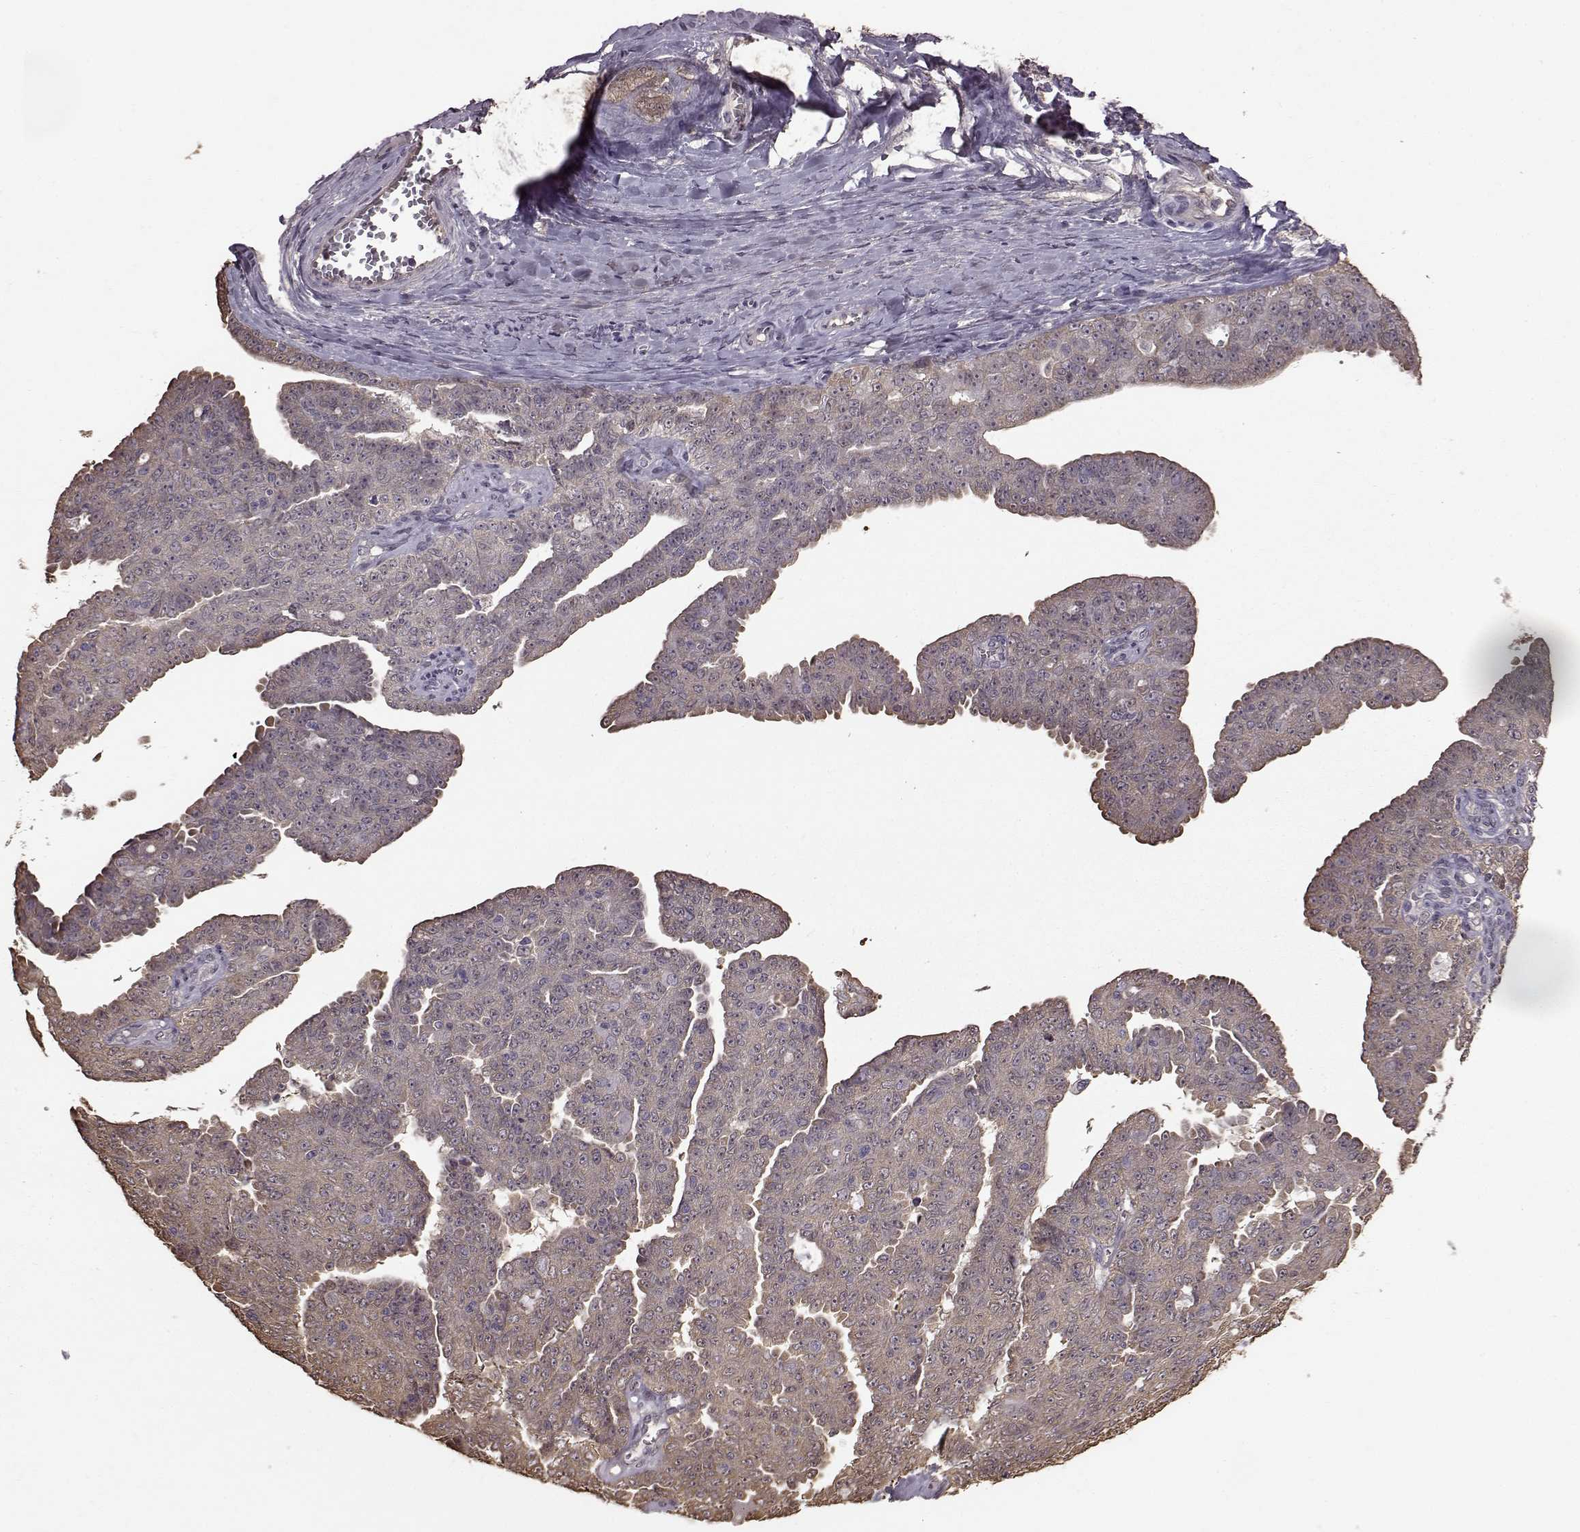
{"staining": {"intensity": "negative", "quantity": "none", "location": "none"}, "tissue": "ovarian cancer", "cell_type": "Tumor cells", "image_type": "cancer", "snomed": [{"axis": "morphology", "description": "Cystadenocarcinoma, serous, NOS"}, {"axis": "topography", "description": "Ovary"}], "caption": "Ovarian serous cystadenocarcinoma stained for a protein using immunohistochemistry shows no expression tumor cells.", "gene": "NME1-NME2", "patient": {"sex": "female", "age": 71}}